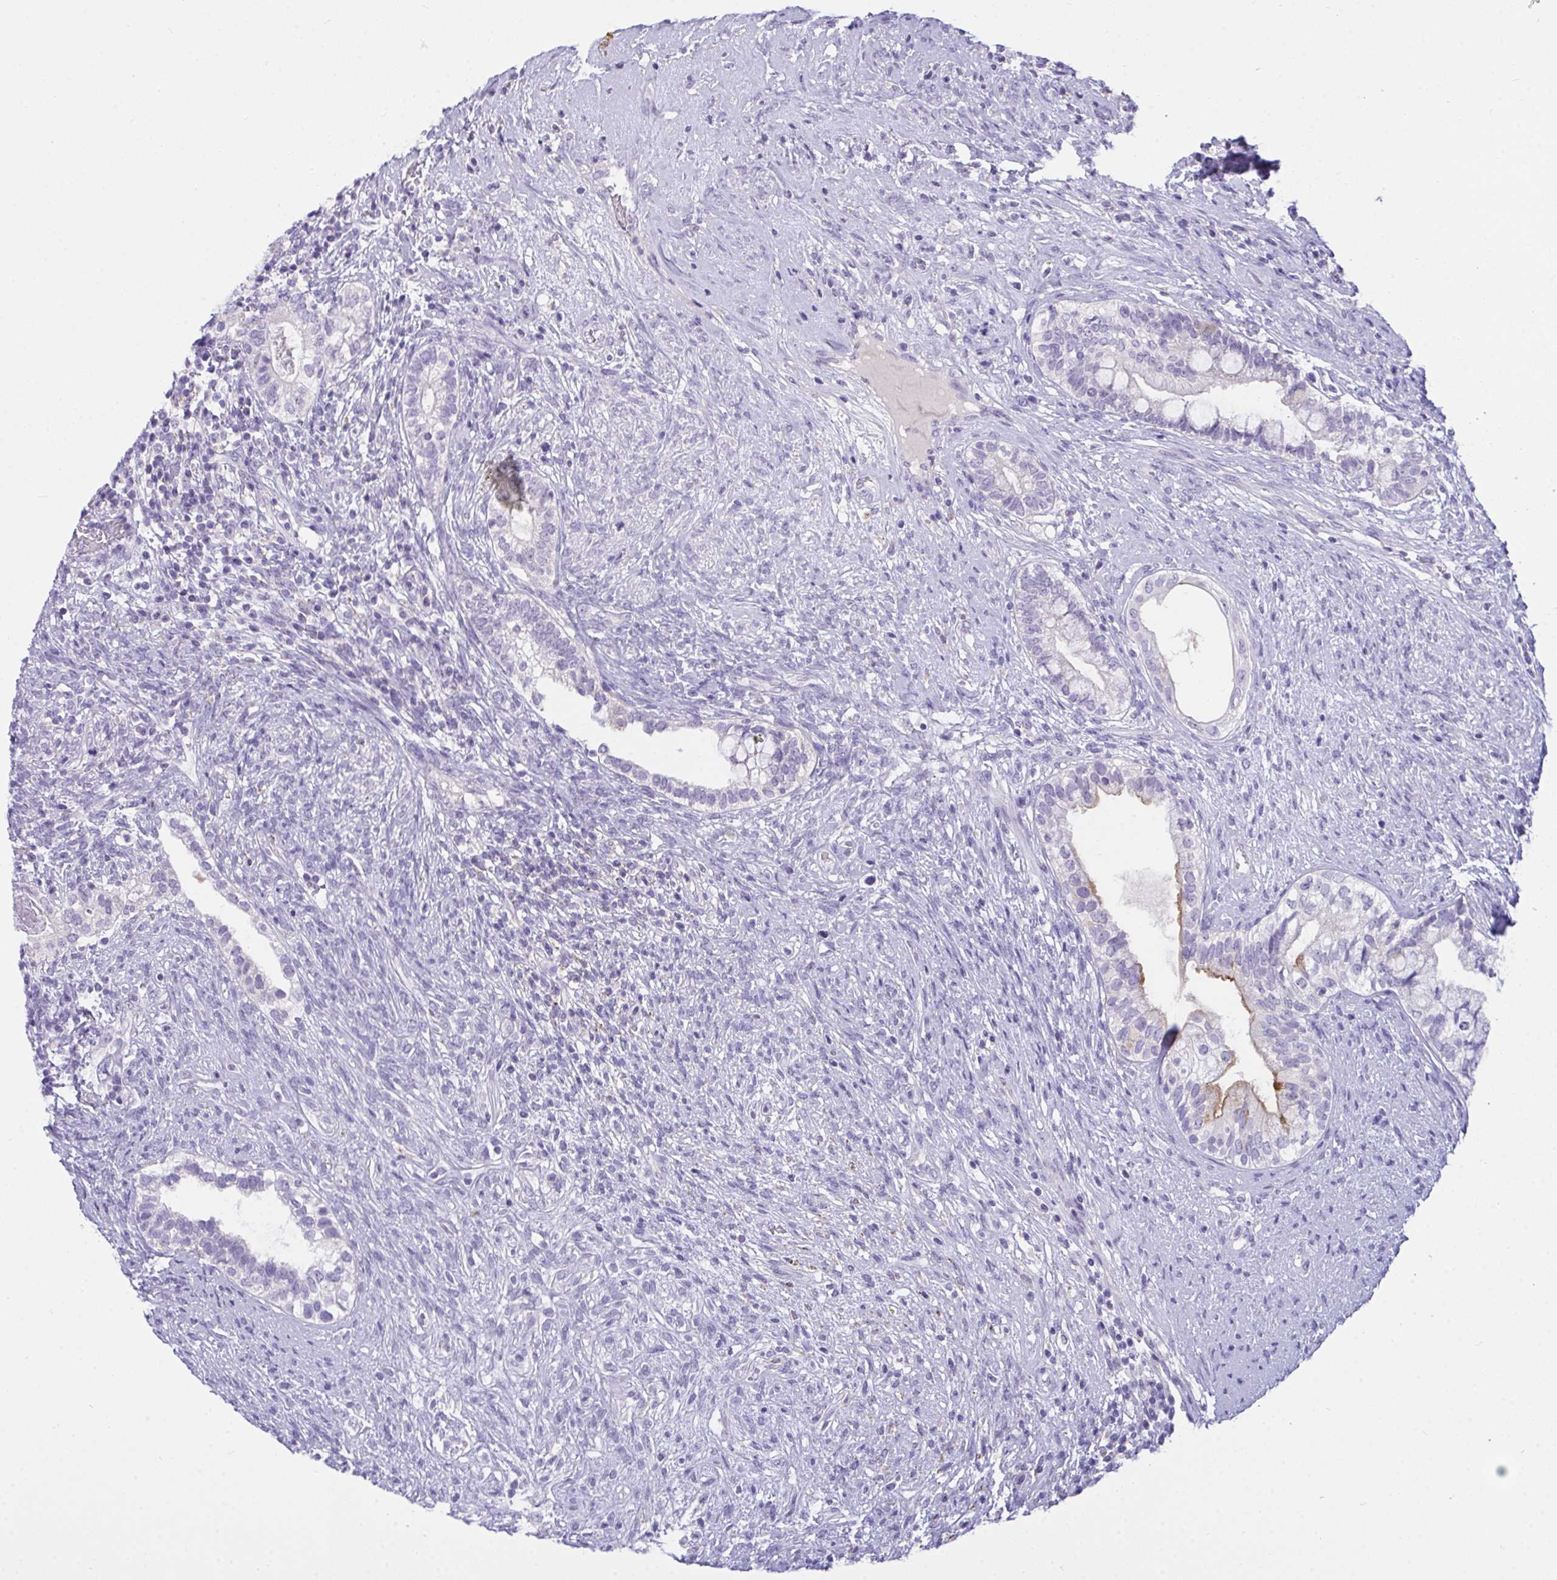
{"staining": {"intensity": "moderate", "quantity": "<25%", "location": "cytoplasmic/membranous"}, "tissue": "testis cancer", "cell_type": "Tumor cells", "image_type": "cancer", "snomed": [{"axis": "morphology", "description": "Seminoma, NOS"}, {"axis": "morphology", "description": "Carcinoma, Embryonal, NOS"}, {"axis": "topography", "description": "Testis"}], "caption": "Testis embryonal carcinoma stained with a protein marker demonstrates moderate staining in tumor cells.", "gene": "SEMA6B", "patient": {"sex": "male", "age": 41}}